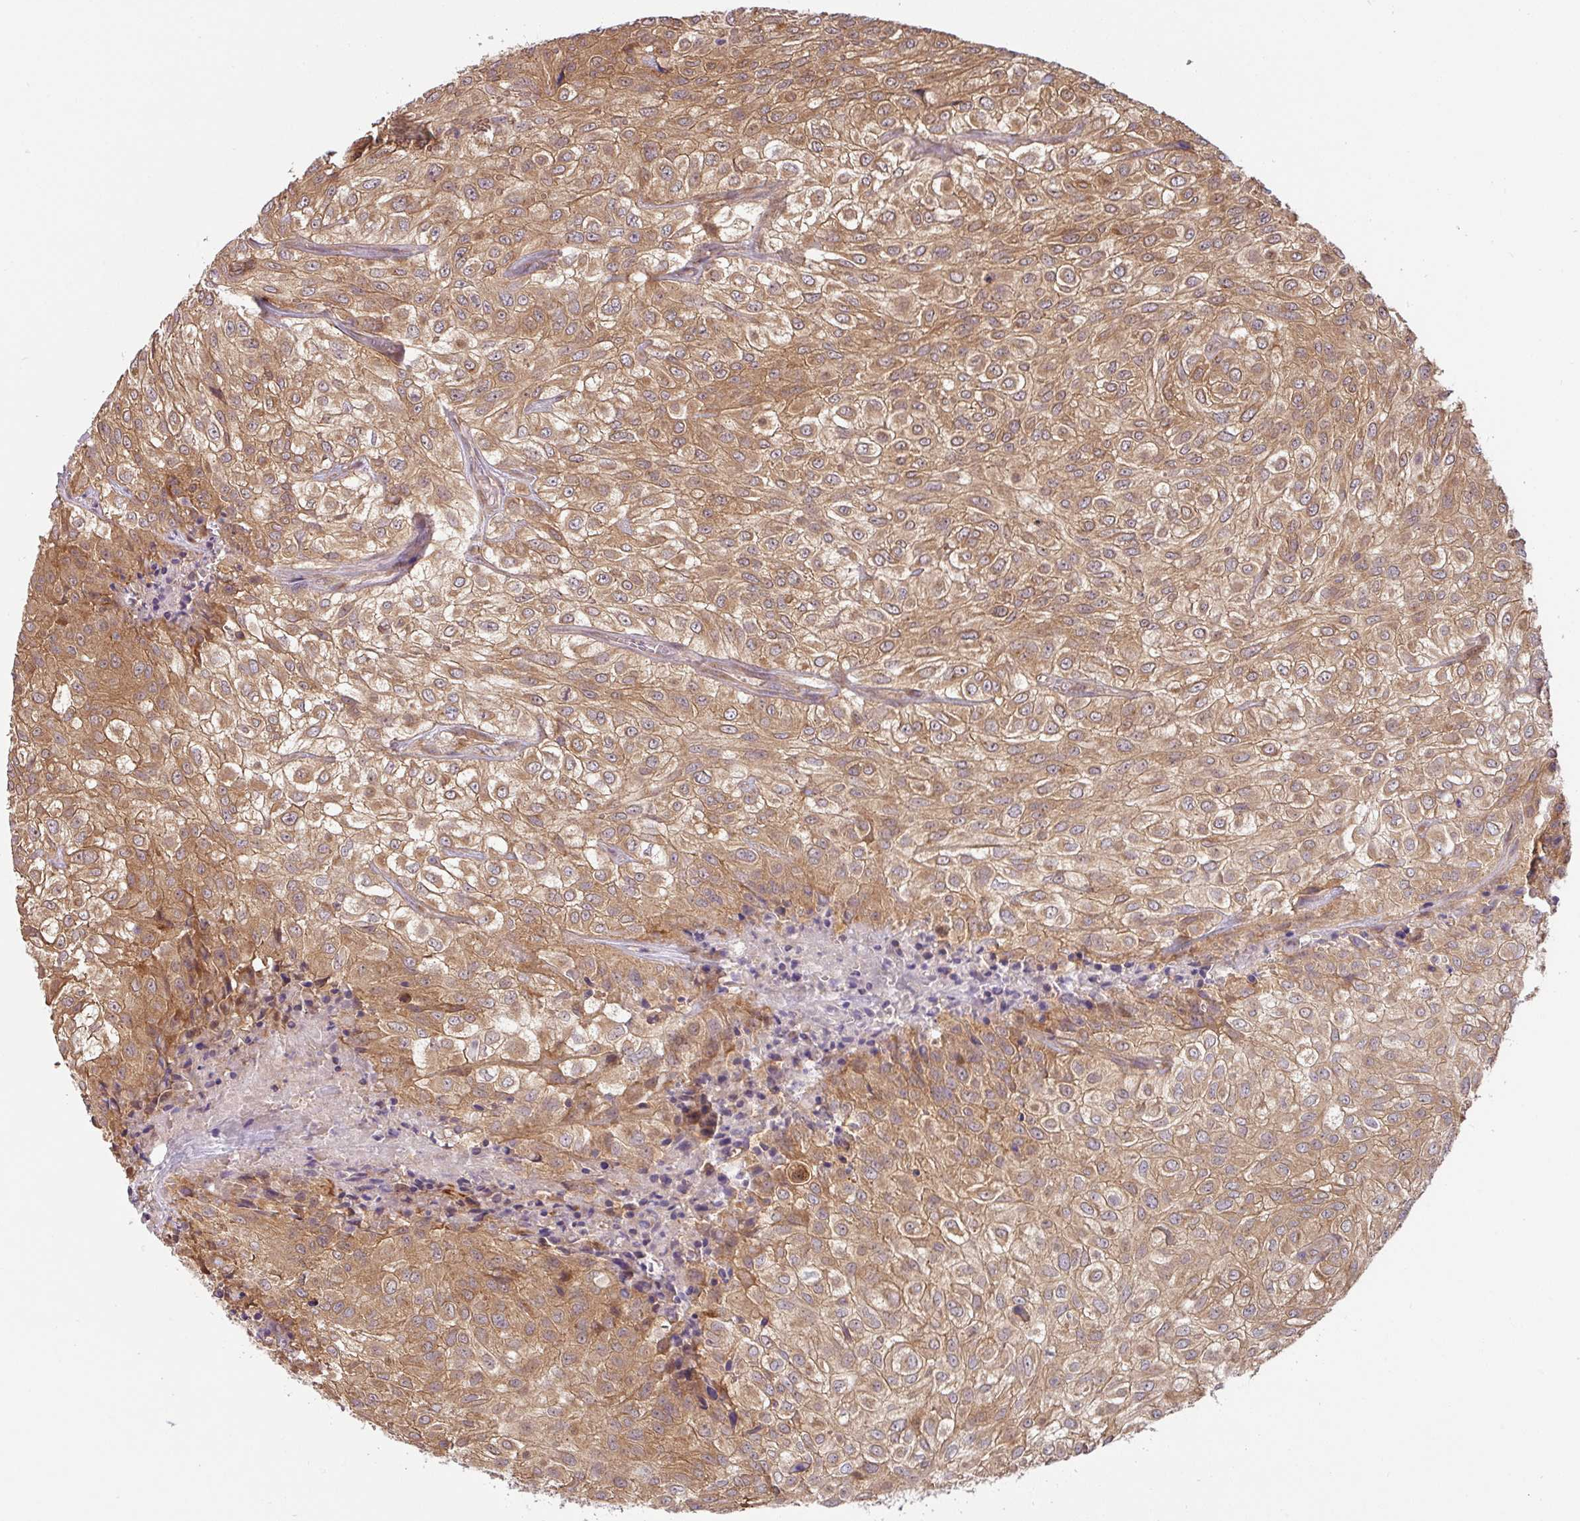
{"staining": {"intensity": "moderate", "quantity": ">75%", "location": "cytoplasmic/membranous"}, "tissue": "urothelial cancer", "cell_type": "Tumor cells", "image_type": "cancer", "snomed": [{"axis": "morphology", "description": "Urothelial carcinoma, High grade"}, {"axis": "topography", "description": "Urinary bladder"}], "caption": "Moderate cytoplasmic/membranous staining for a protein is seen in approximately >75% of tumor cells of high-grade urothelial carcinoma using immunohistochemistry.", "gene": "SHB", "patient": {"sex": "male", "age": 56}}